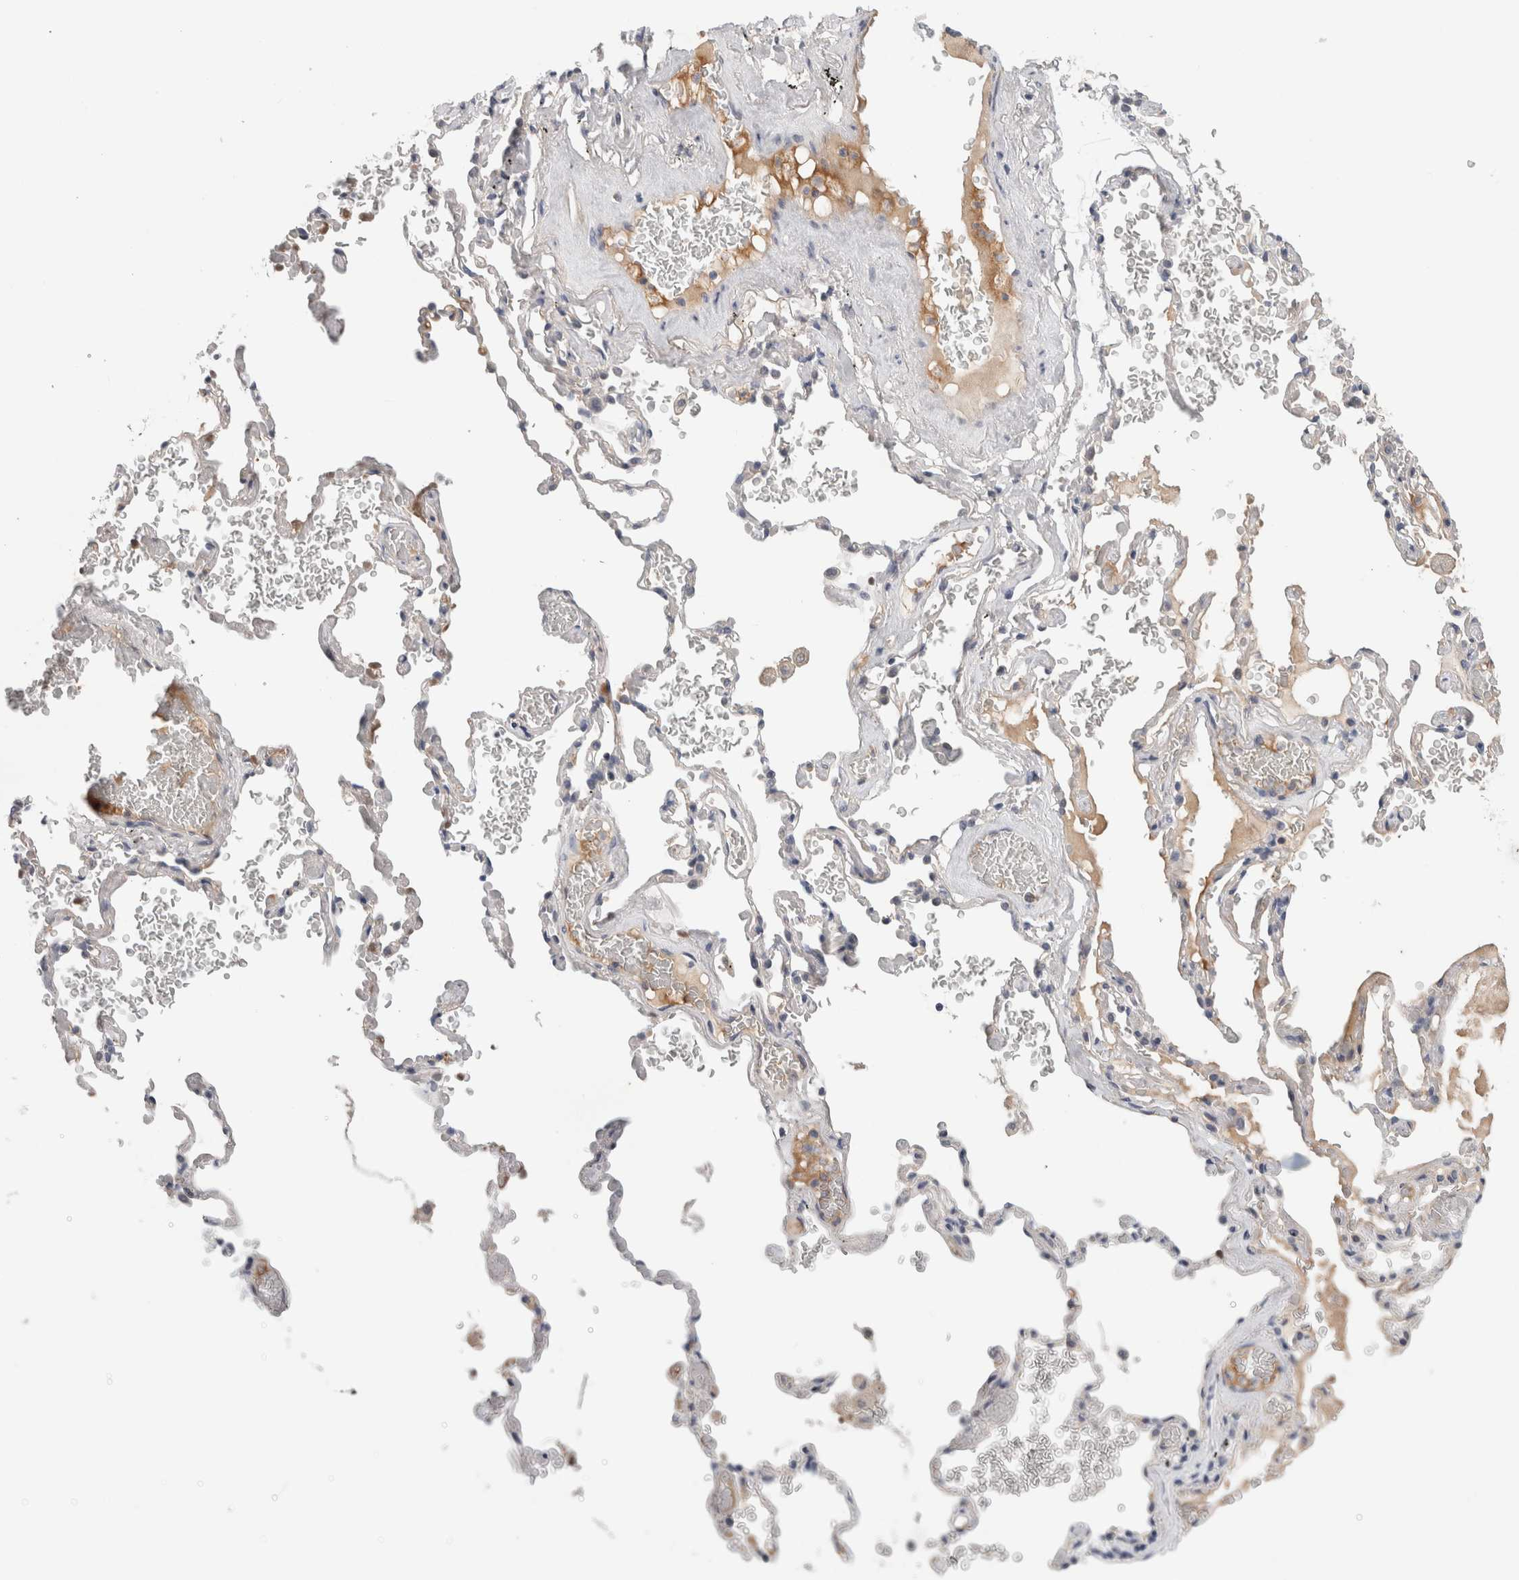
{"staining": {"intensity": "negative", "quantity": "none", "location": "none"}, "tissue": "adipose tissue", "cell_type": "Adipocytes", "image_type": "normal", "snomed": [{"axis": "morphology", "description": "Normal tissue, NOS"}, {"axis": "topography", "description": "Cartilage tissue"}, {"axis": "topography", "description": "Lung"}], "caption": "There is no significant expression in adipocytes of adipose tissue. (DAB immunohistochemistry visualized using brightfield microscopy, high magnification).", "gene": "HCN3", "patient": {"sex": "female", "age": 77}}